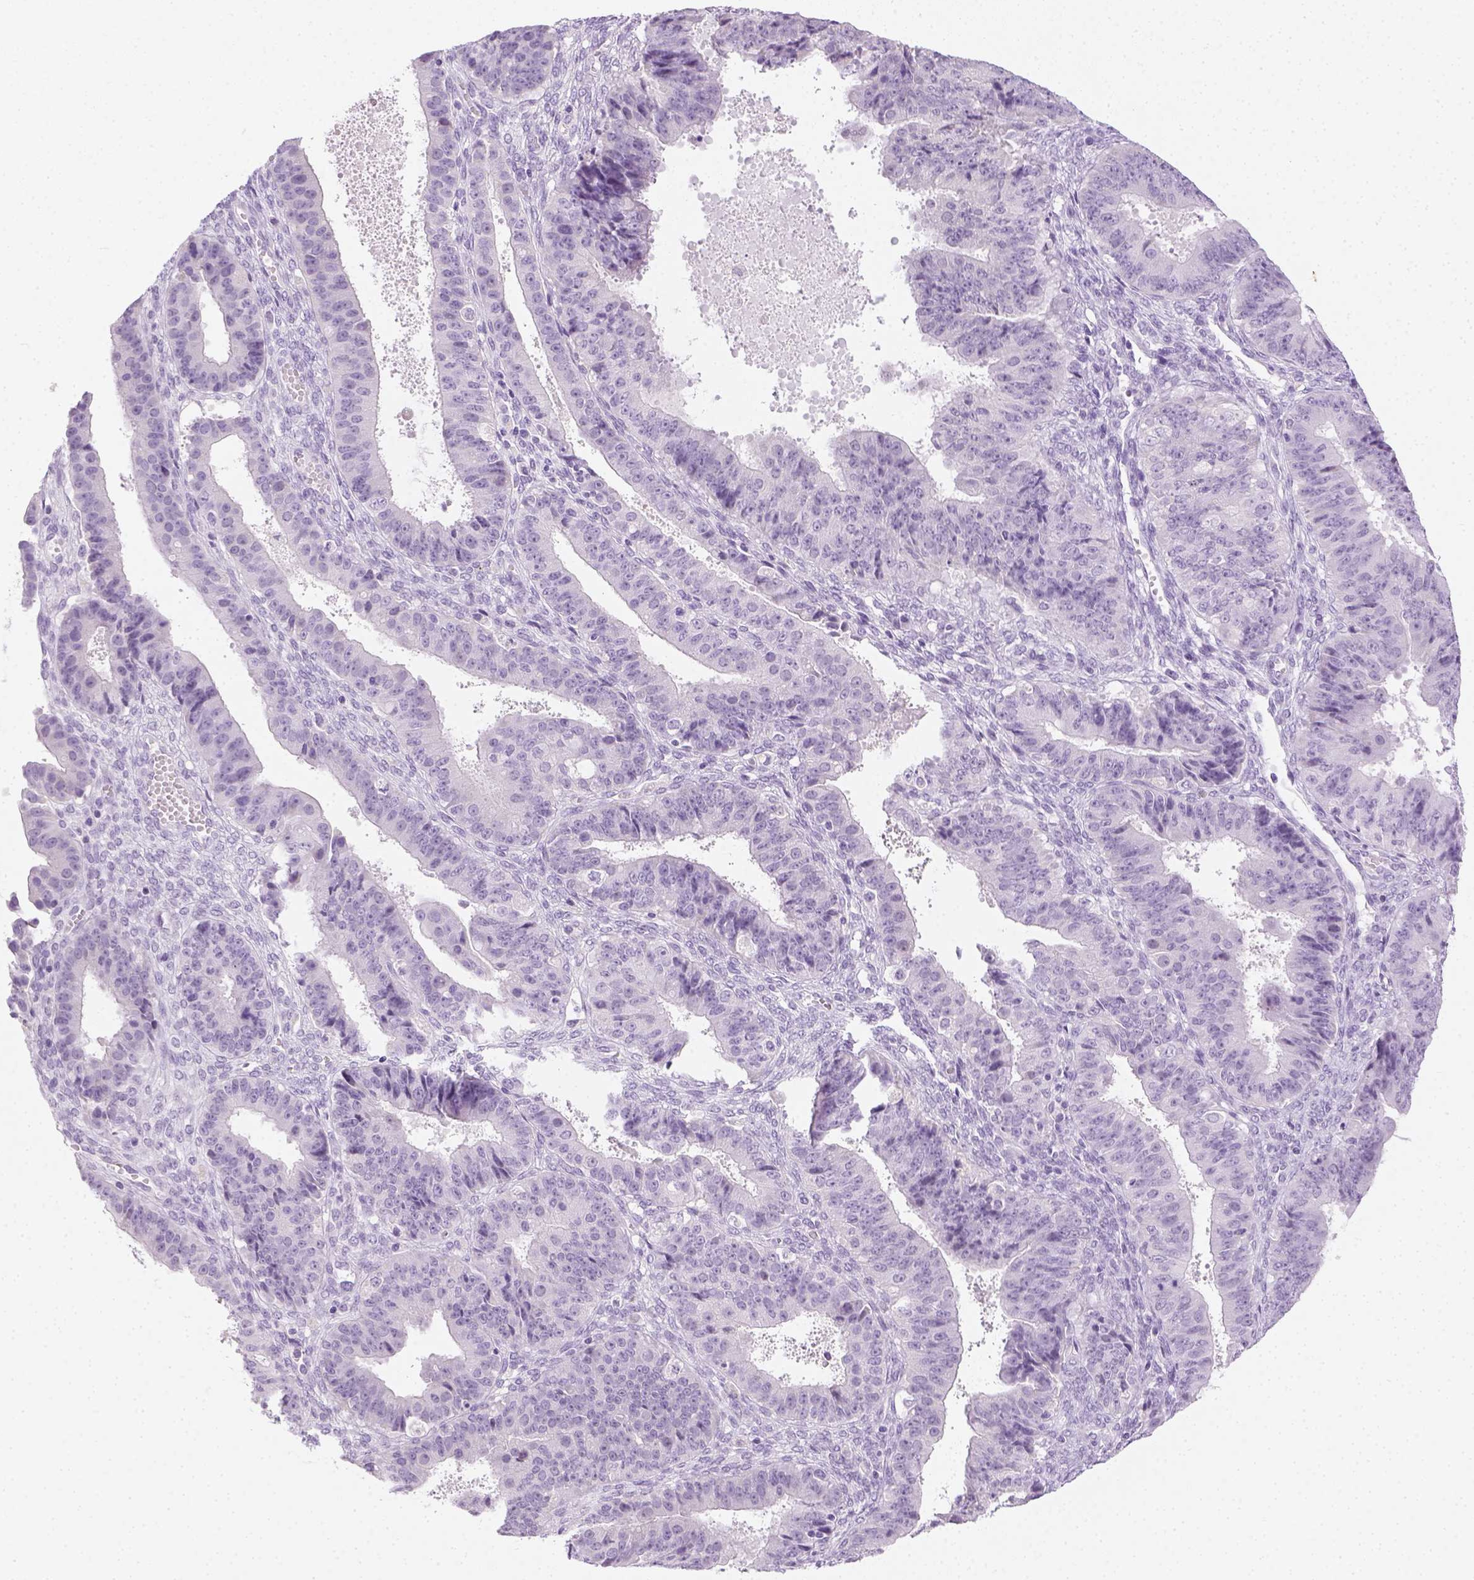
{"staining": {"intensity": "negative", "quantity": "none", "location": "none"}, "tissue": "ovarian cancer", "cell_type": "Tumor cells", "image_type": "cancer", "snomed": [{"axis": "morphology", "description": "Carcinoma, endometroid"}, {"axis": "topography", "description": "Ovary"}], "caption": "Immunohistochemistry photomicrograph of neoplastic tissue: human ovarian endometroid carcinoma stained with DAB demonstrates no significant protein staining in tumor cells. (DAB (3,3'-diaminobenzidine) immunohistochemistry, high magnification).", "gene": "LGSN", "patient": {"sex": "female", "age": 42}}